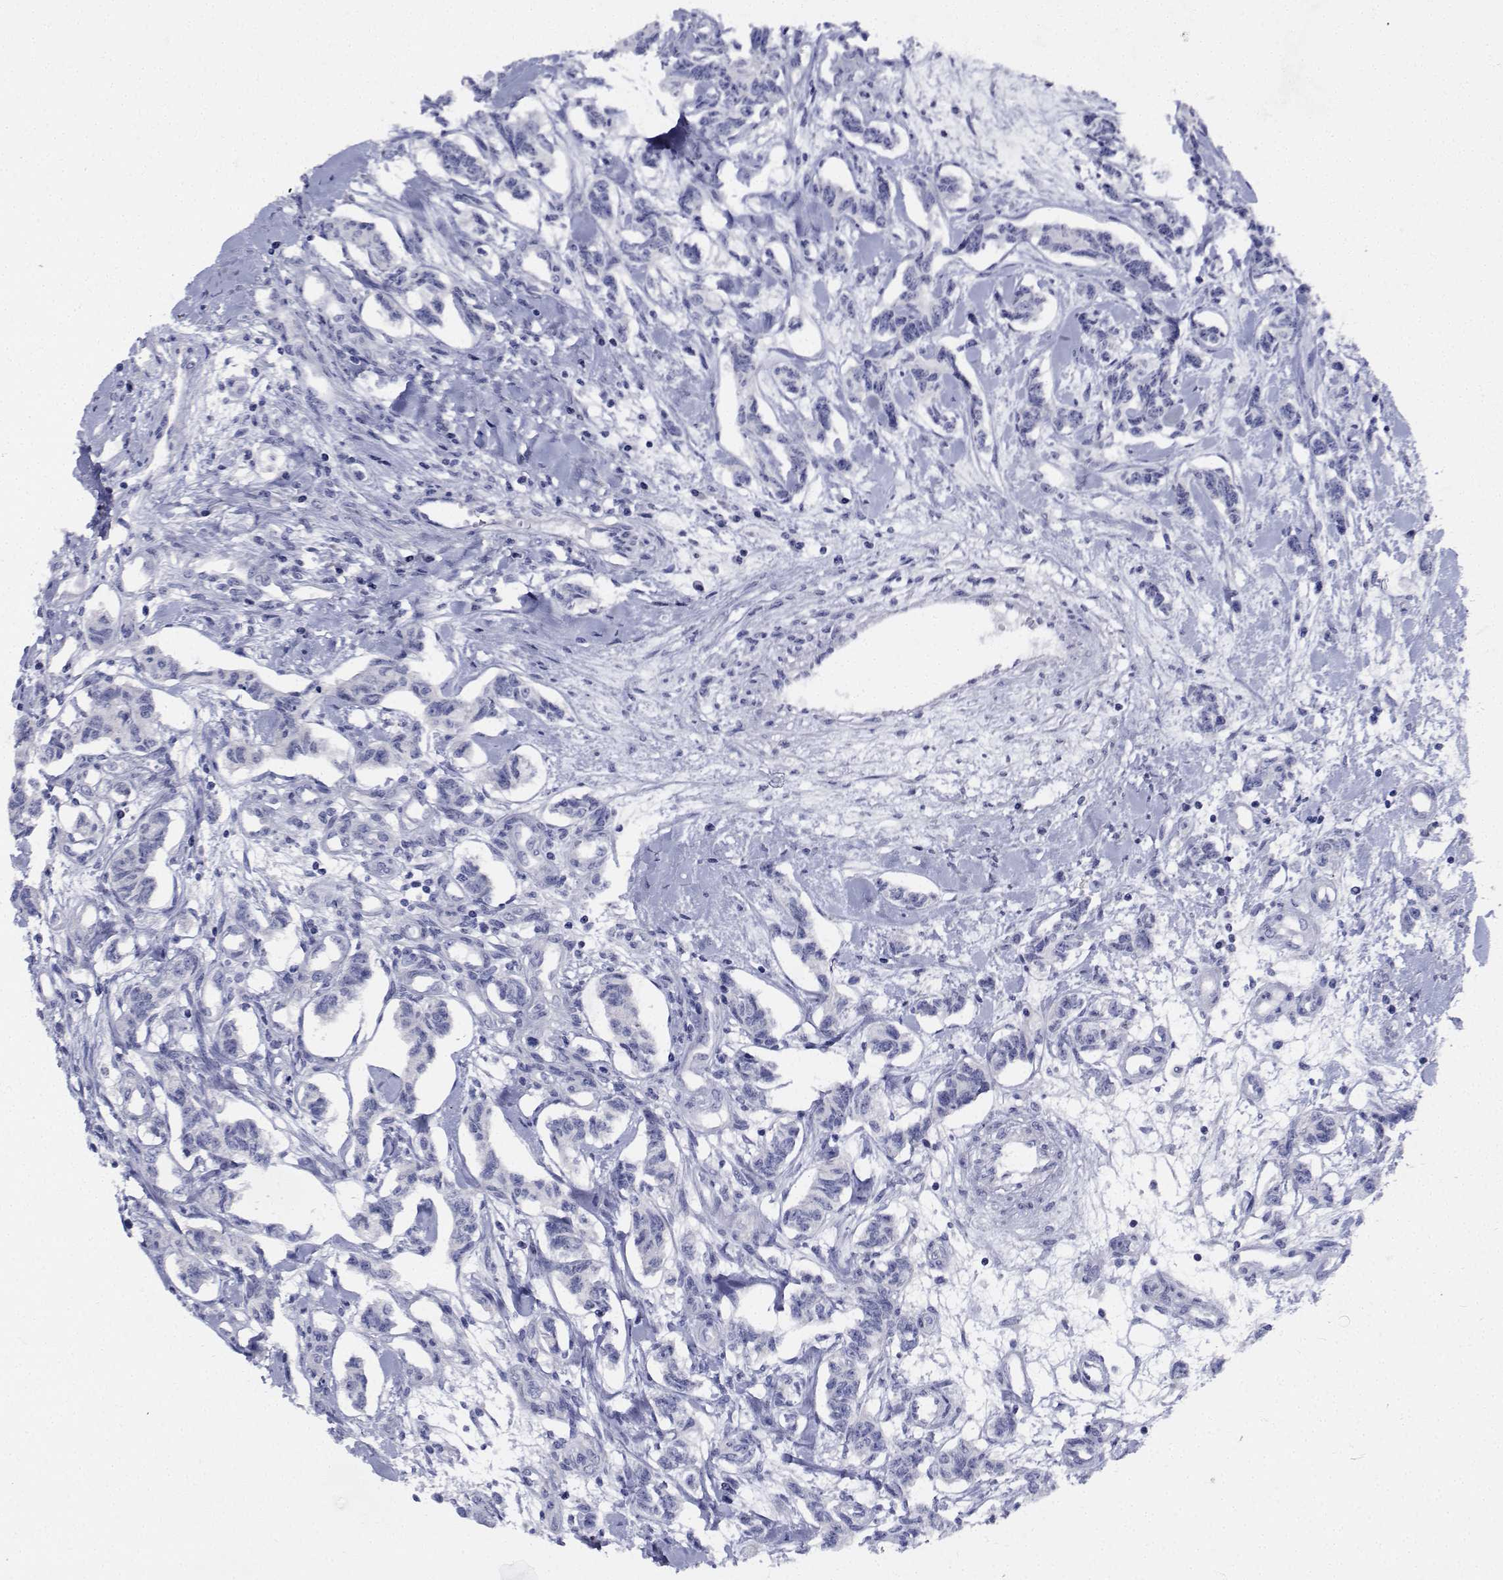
{"staining": {"intensity": "negative", "quantity": "none", "location": "none"}, "tissue": "carcinoid", "cell_type": "Tumor cells", "image_type": "cancer", "snomed": [{"axis": "morphology", "description": "Carcinoid, malignant, NOS"}, {"axis": "topography", "description": "Kidney"}], "caption": "Immunohistochemistry of carcinoid (malignant) displays no expression in tumor cells.", "gene": "PLXNA4", "patient": {"sex": "female", "age": 41}}